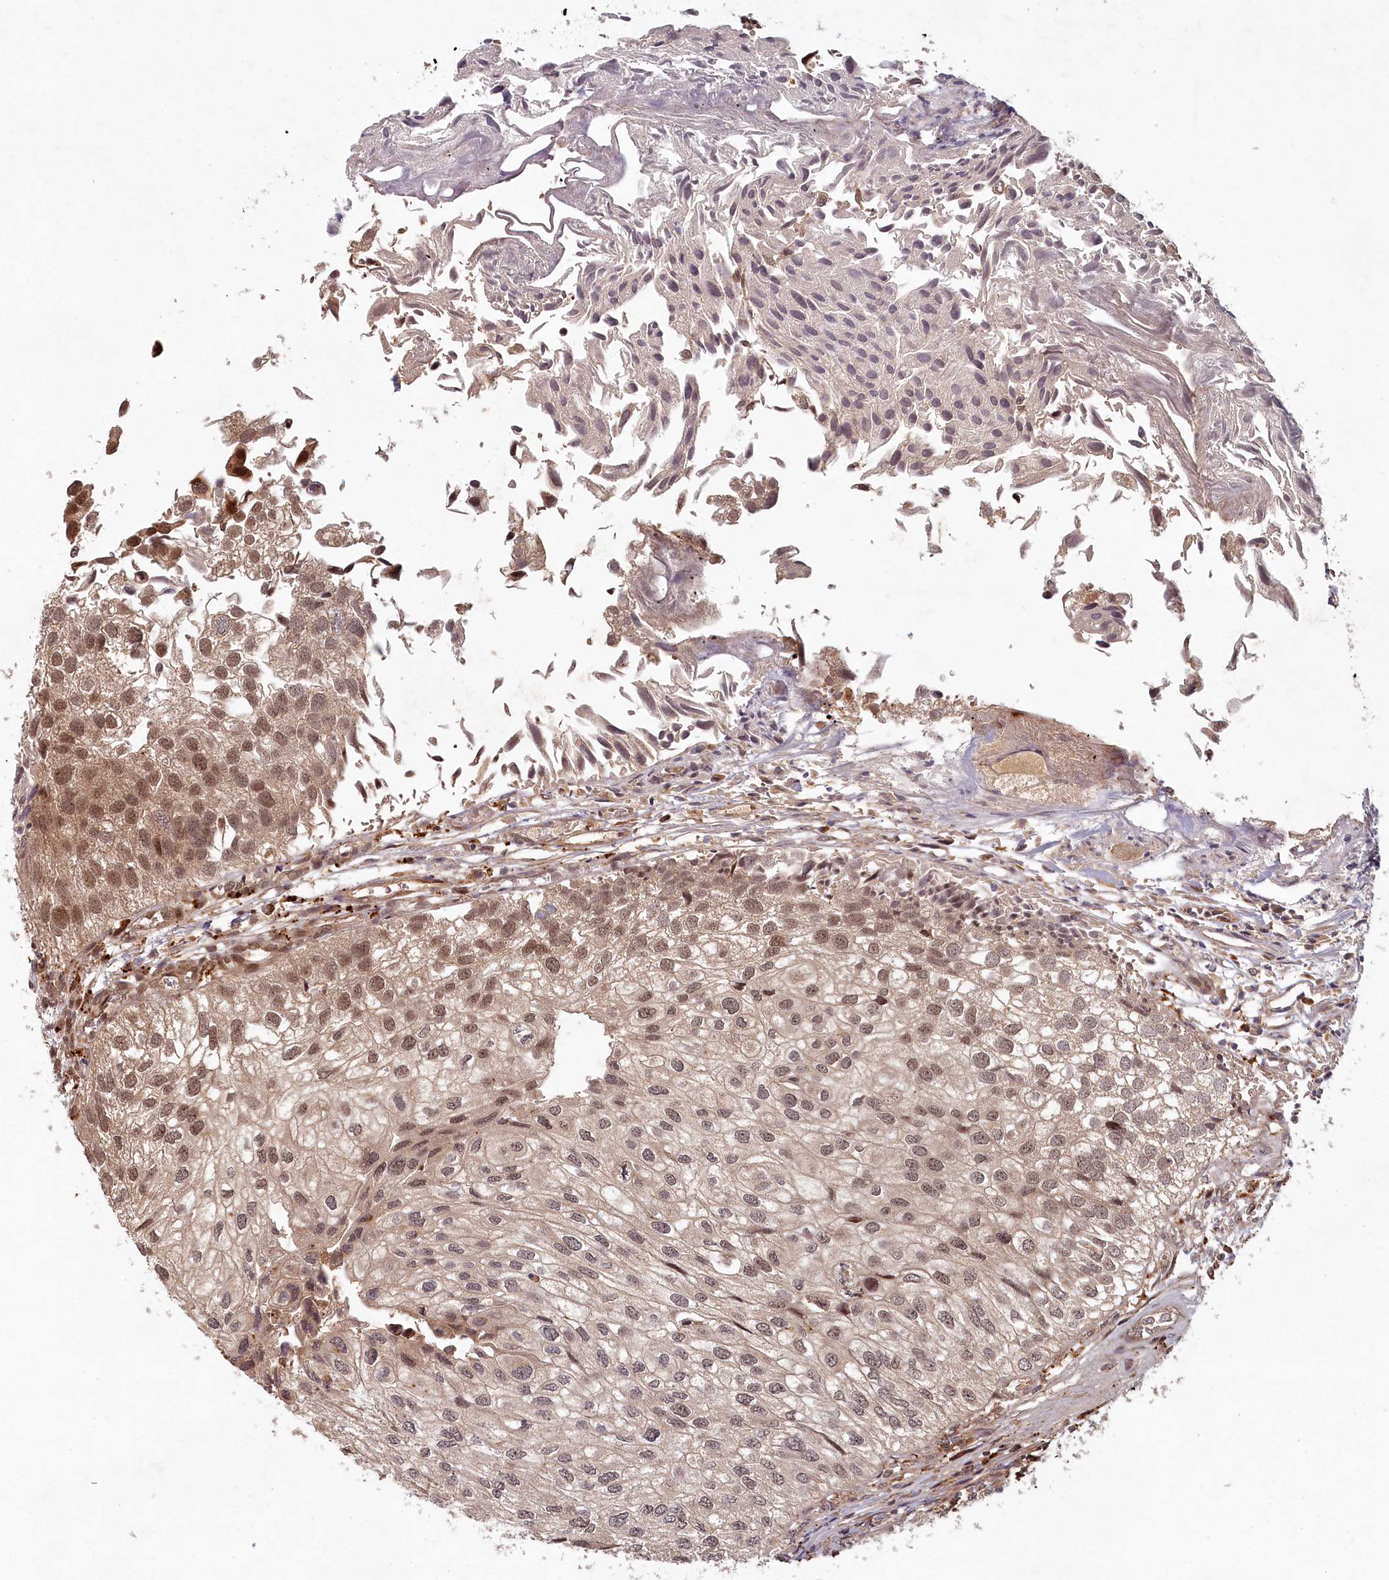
{"staining": {"intensity": "moderate", "quantity": "<25%", "location": "nuclear"}, "tissue": "urothelial cancer", "cell_type": "Tumor cells", "image_type": "cancer", "snomed": [{"axis": "morphology", "description": "Urothelial carcinoma, Low grade"}, {"axis": "topography", "description": "Urinary bladder"}], "caption": "DAB immunohistochemical staining of urothelial cancer shows moderate nuclear protein expression in approximately <25% of tumor cells. (DAB IHC with brightfield microscopy, high magnification).", "gene": "WAPL", "patient": {"sex": "female", "age": 89}}